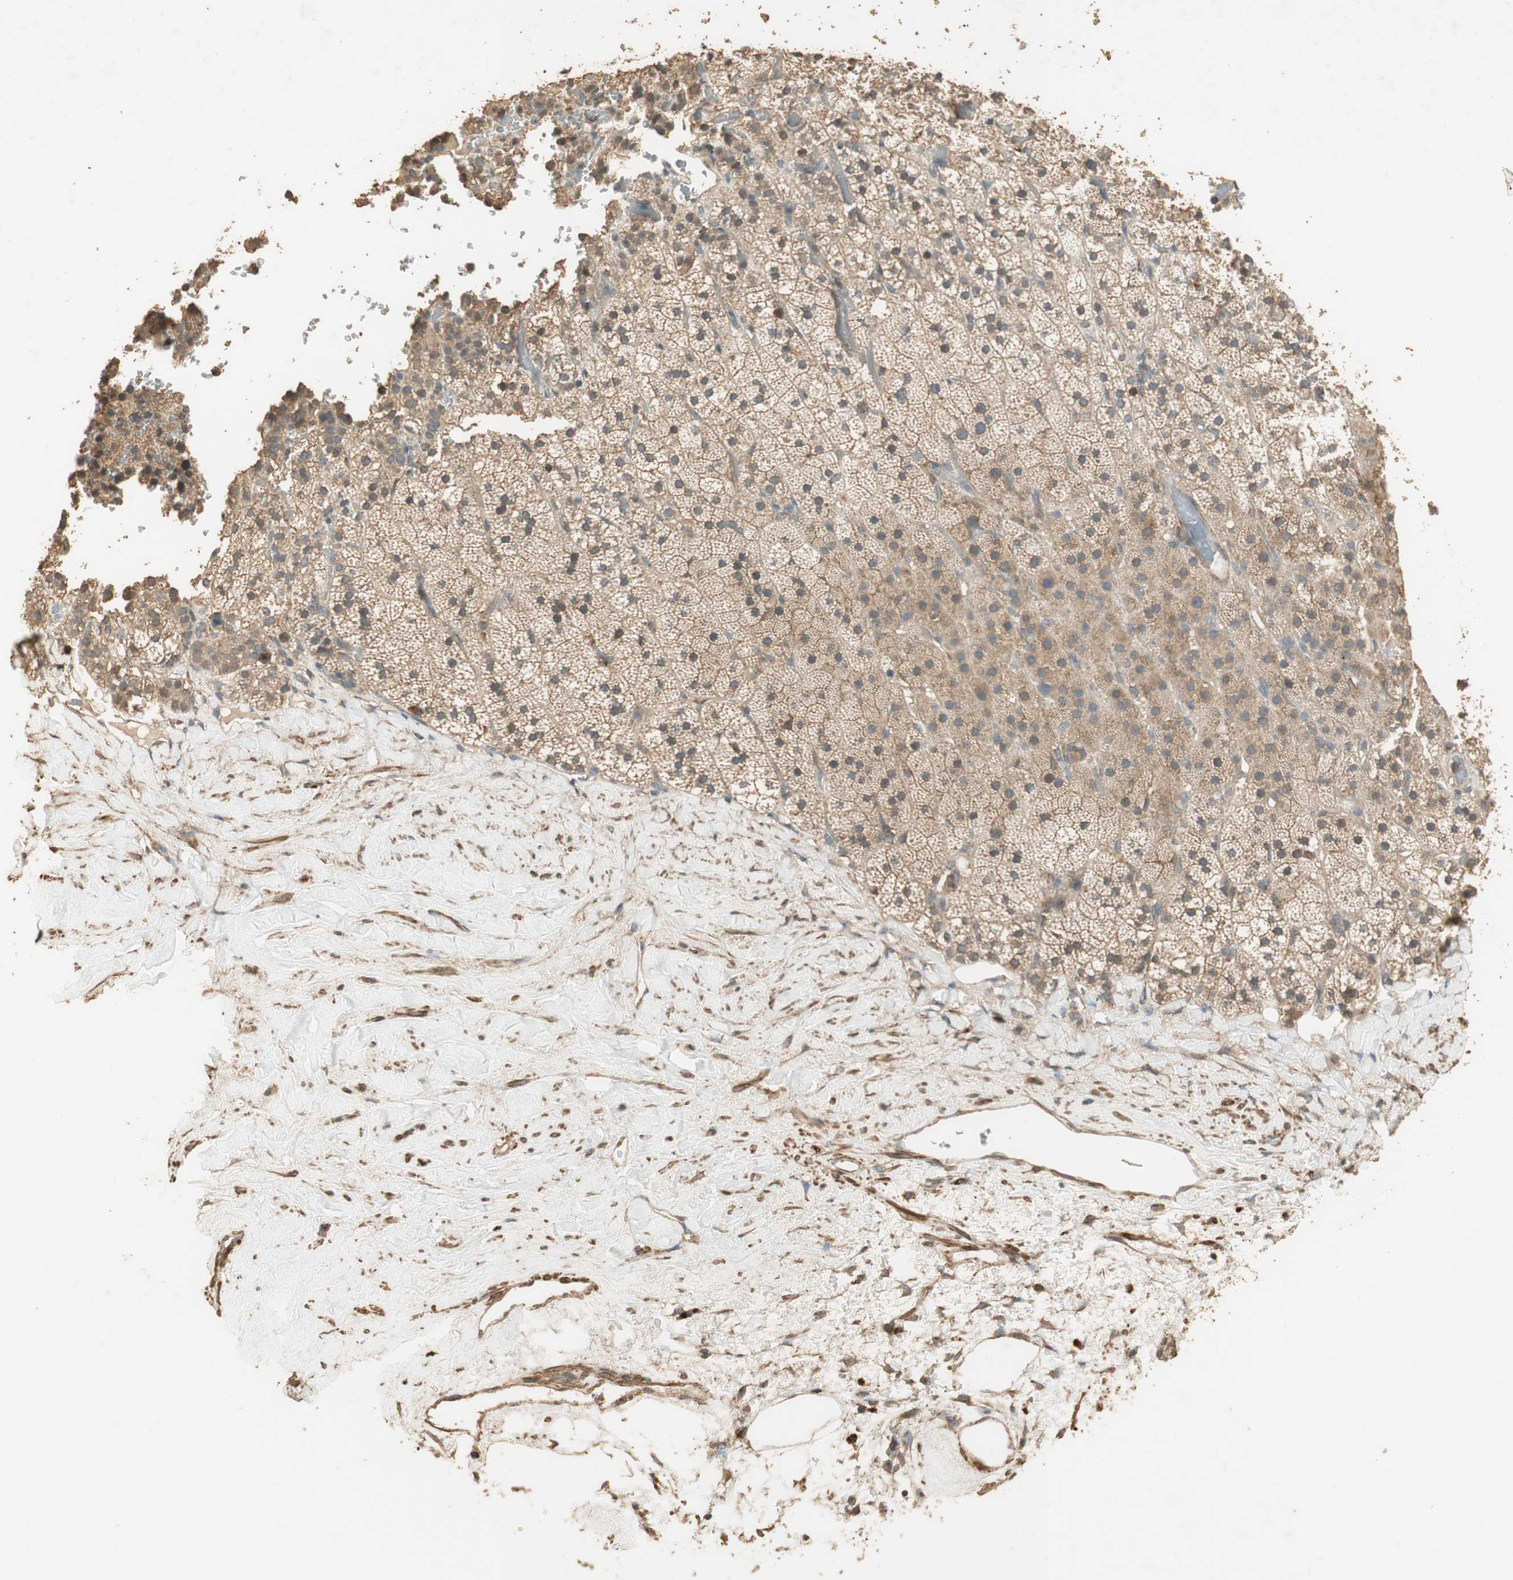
{"staining": {"intensity": "weak", "quantity": "25%-75%", "location": "cytoplasmic/membranous"}, "tissue": "adrenal gland", "cell_type": "Glandular cells", "image_type": "normal", "snomed": [{"axis": "morphology", "description": "Normal tissue, NOS"}, {"axis": "topography", "description": "Adrenal gland"}], "caption": "Weak cytoplasmic/membranous protein positivity is appreciated in about 25%-75% of glandular cells in adrenal gland.", "gene": "USP2", "patient": {"sex": "male", "age": 35}}